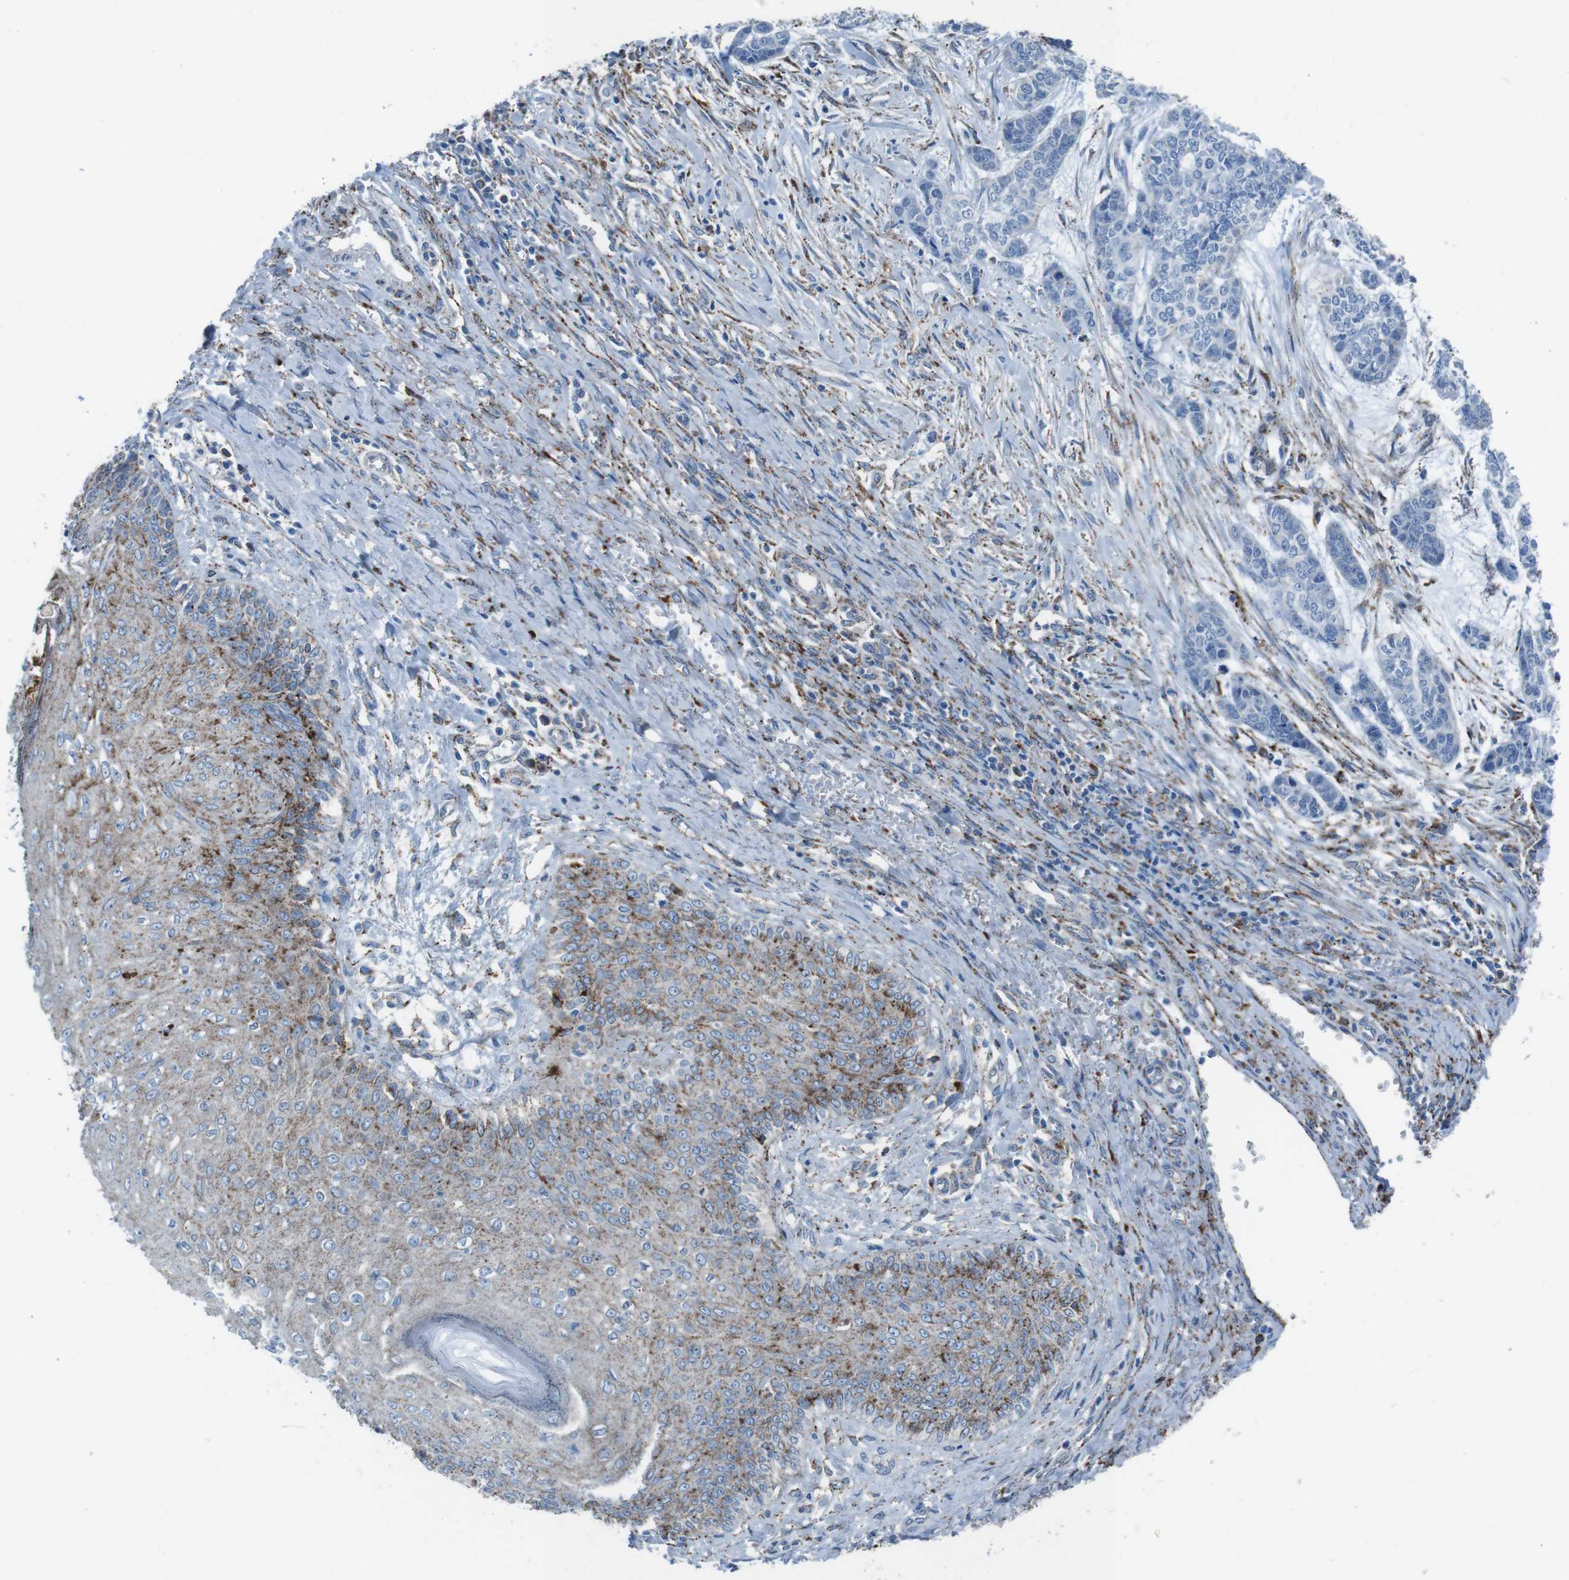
{"staining": {"intensity": "moderate", "quantity": "25%-75%", "location": "cytoplasmic/membranous"}, "tissue": "skin cancer", "cell_type": "Tumor cells", "image_type": "cancer", "snomed": [{"axis": "morphology", "description": "Basal cell carcinoma"}, {"axis": "topography", "description": "Skin"}], "caption": "Immunohistochemical staining of basal cell carcinoma (skin) exhibits moderate cytoplasmic/membranous protein expression in about 25%-75% of tumor cells.", "gene": "SCARB2", "patient": {"sex": "female", "age": 64}}